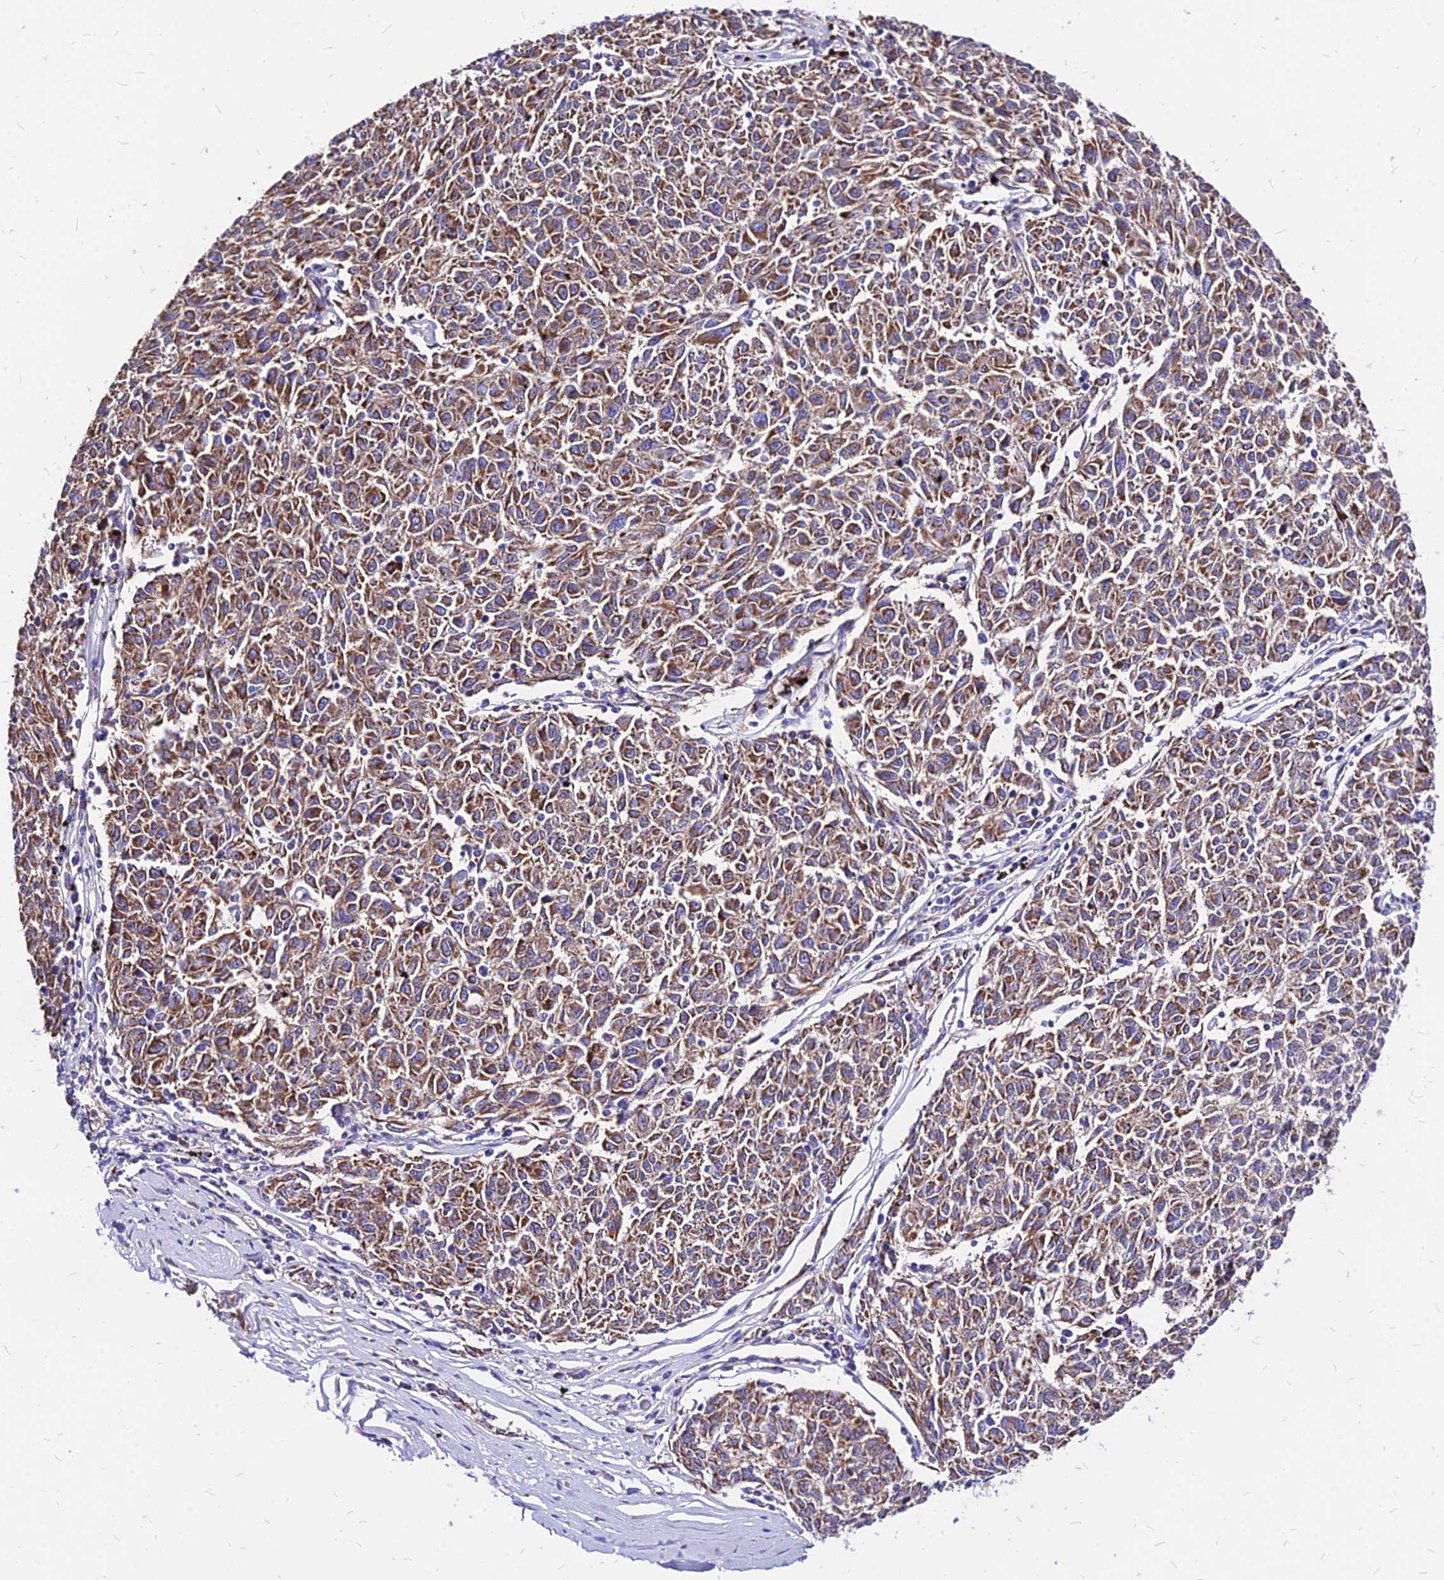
{"staining": {"intensity": "moderate", "quantity": ">75%", "location": "cytoplasmic/membranous"}, "tissue": "melanoma", "cell_type": "Tumor cells", "image_type": "cancer", "snomed": [{"axis": "morphology", "description": "Malignant melanoma, NOS"}, {"axis": "topography", "description": "Skin"}], "caption": "Immunohistochemical staining of melanoma shows moderate cytoplasmic/membranous protein positivity in about >75% of tumor cells.", "gene": "MRPL3", "patient": {"sex": "female", "age": 72}}